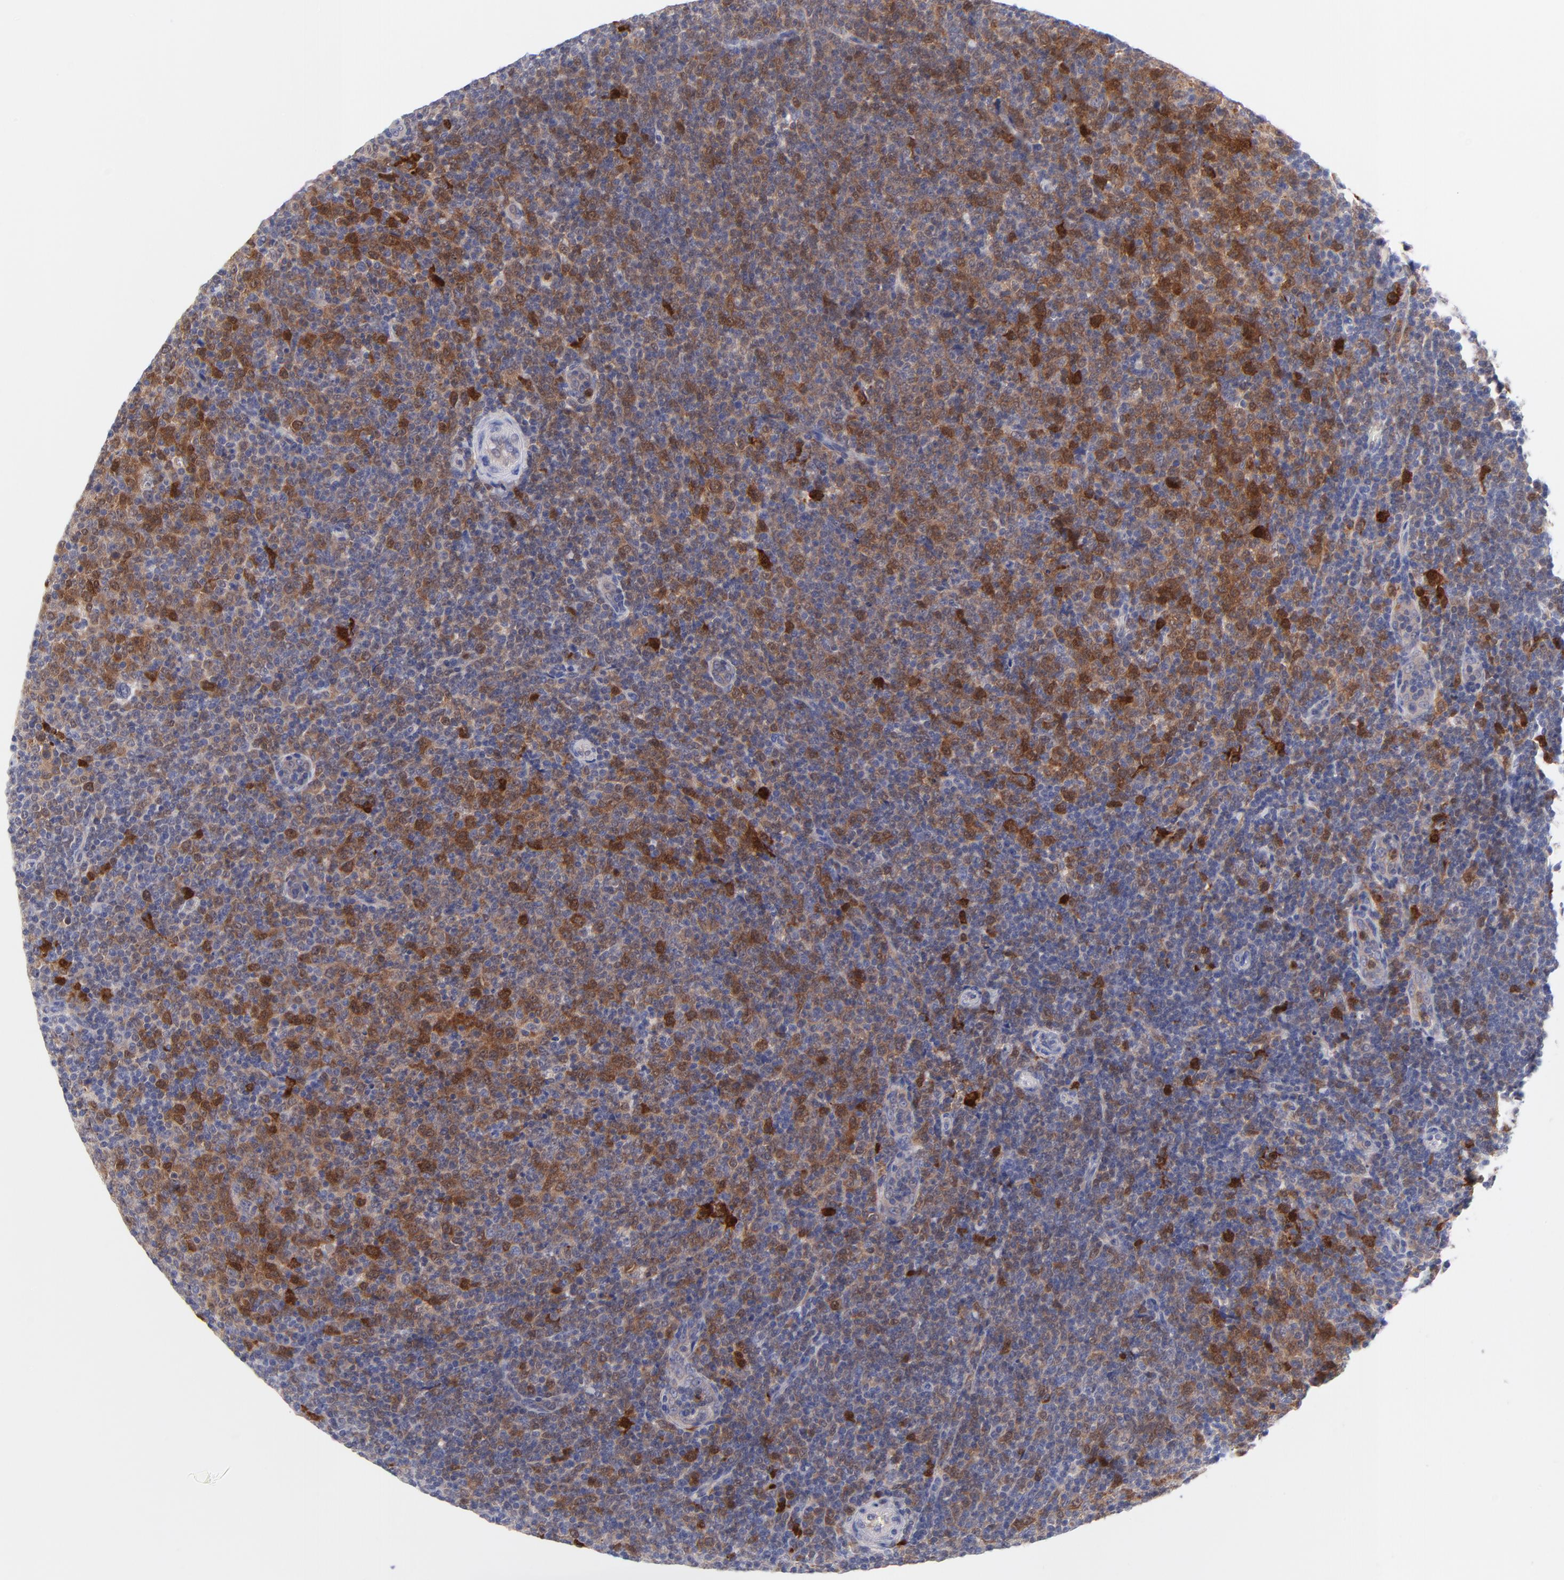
{"staining": {"intensity": "strong", "quantity": "25%-75%", "location": "nuclear"}, "tissue": "lymphoma", "cell_type": "Tumor cells", "image_type": "cancer", "snomed": [{"axis": "morphology", "description": "Malignant lymphoma, non-Hodgkin's type, Low grade"}, {"axis": "topography", "description": "Lymph node"}], "caption": "Immunohistochemical staining of malignant lymphoma, non-Hodgkin's type (low-grade) demonstrates high levels of strong nuclear staining in approximately 25%-75% of tumor cells.", "gene": "BID", "patient": {"sex": "male", "age": 70}}